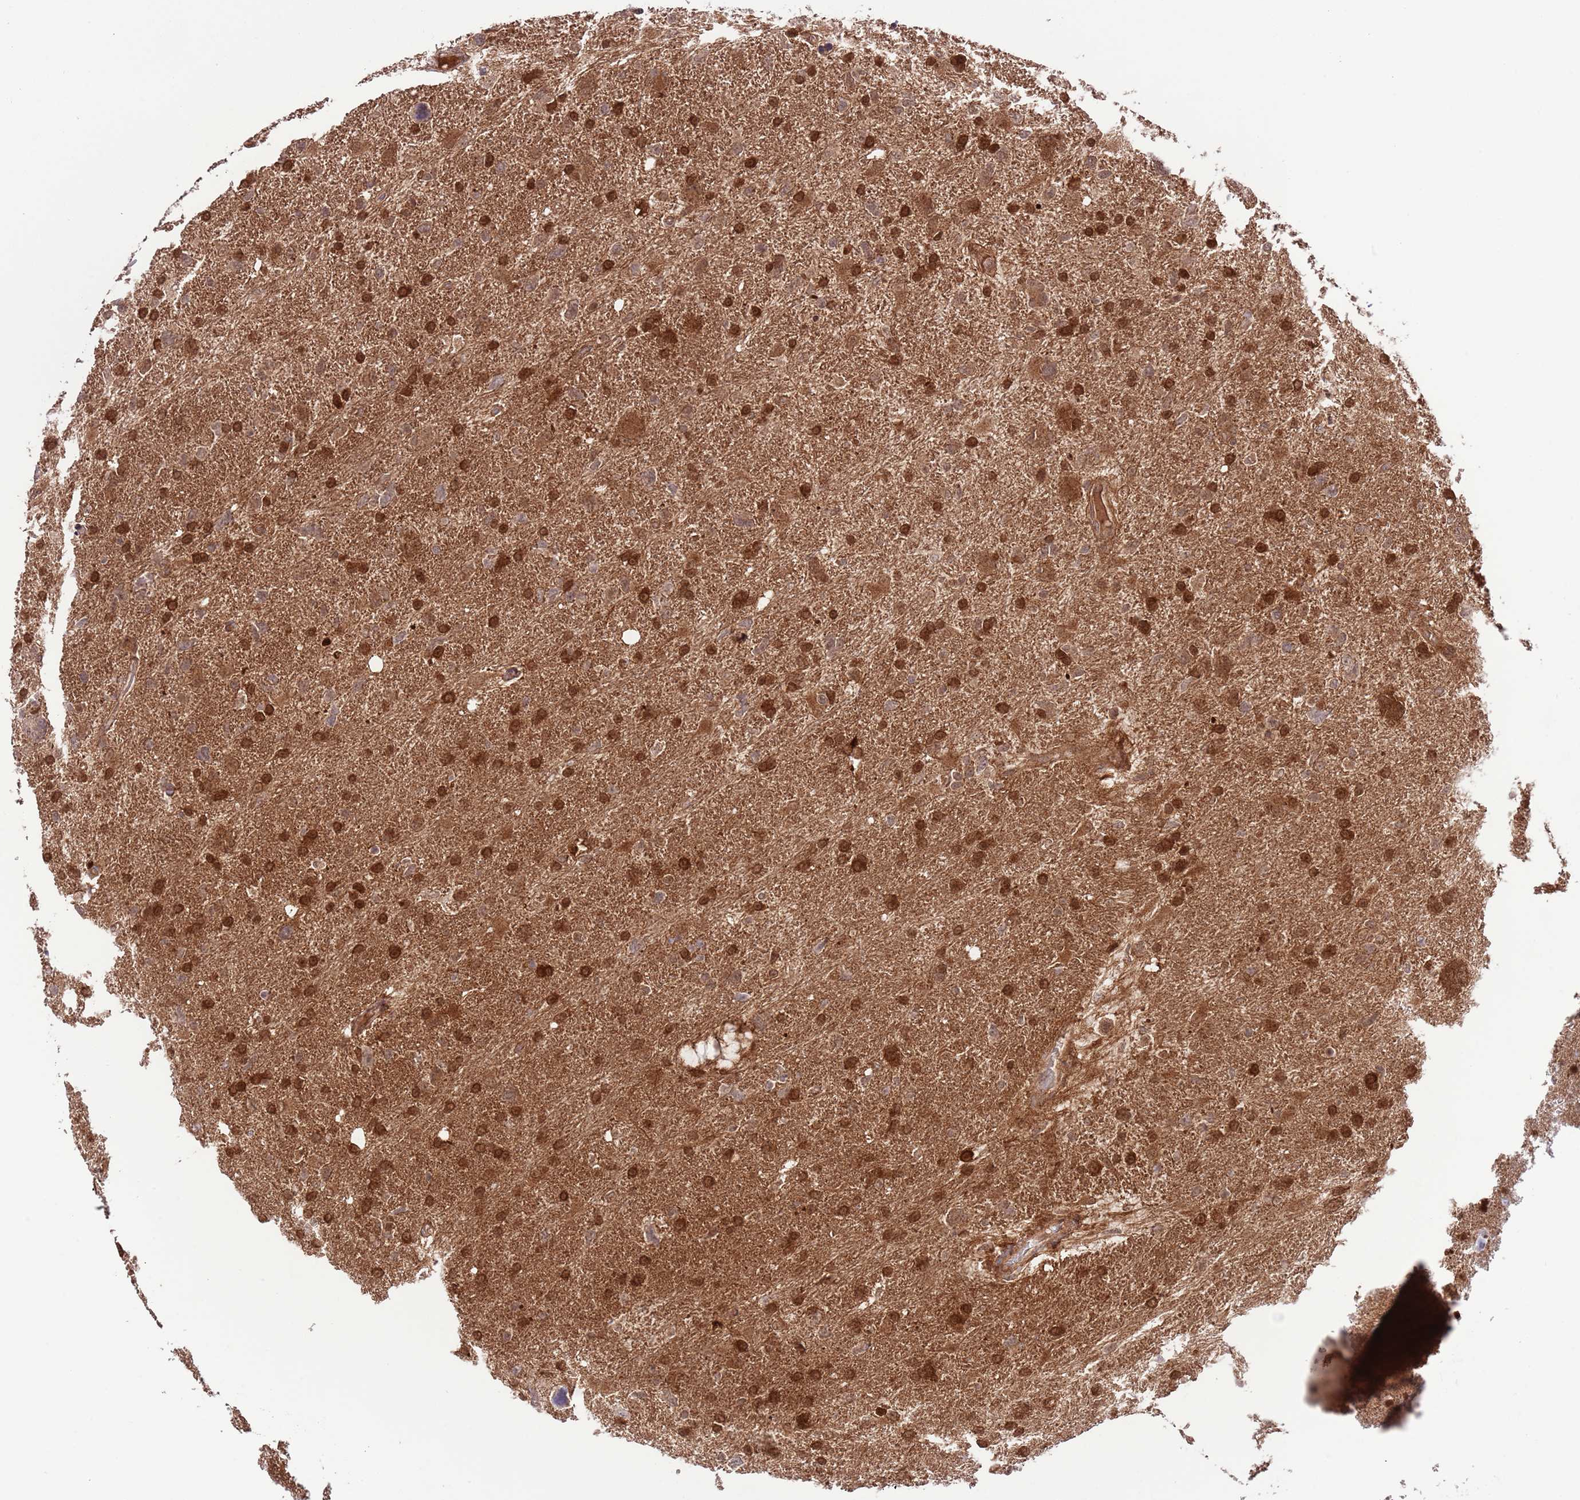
{"staining": {"intensity": "strong", "quantity": ">75%", "location": "cytoplasmic/membranous,nuclear"}, "tissue": "glioma", "cell_type": "Tumor cells", "image_type": "cancer", "snomed": [{"axis": "morphology", "description": "Glioma, malignant, High grade"}, {"axis": "topography", "description": "Brain"}], "caption": "Immunohistochemistry (IHC) micrograph of human glioma stained for a protein (brown), which reveals high levels of strong cytoplasmic/membranous and nuclear staining in approximately >75% of tumor cells.", "gene": "HDHD2", "patient": {"sex": "male", "age": 61}}